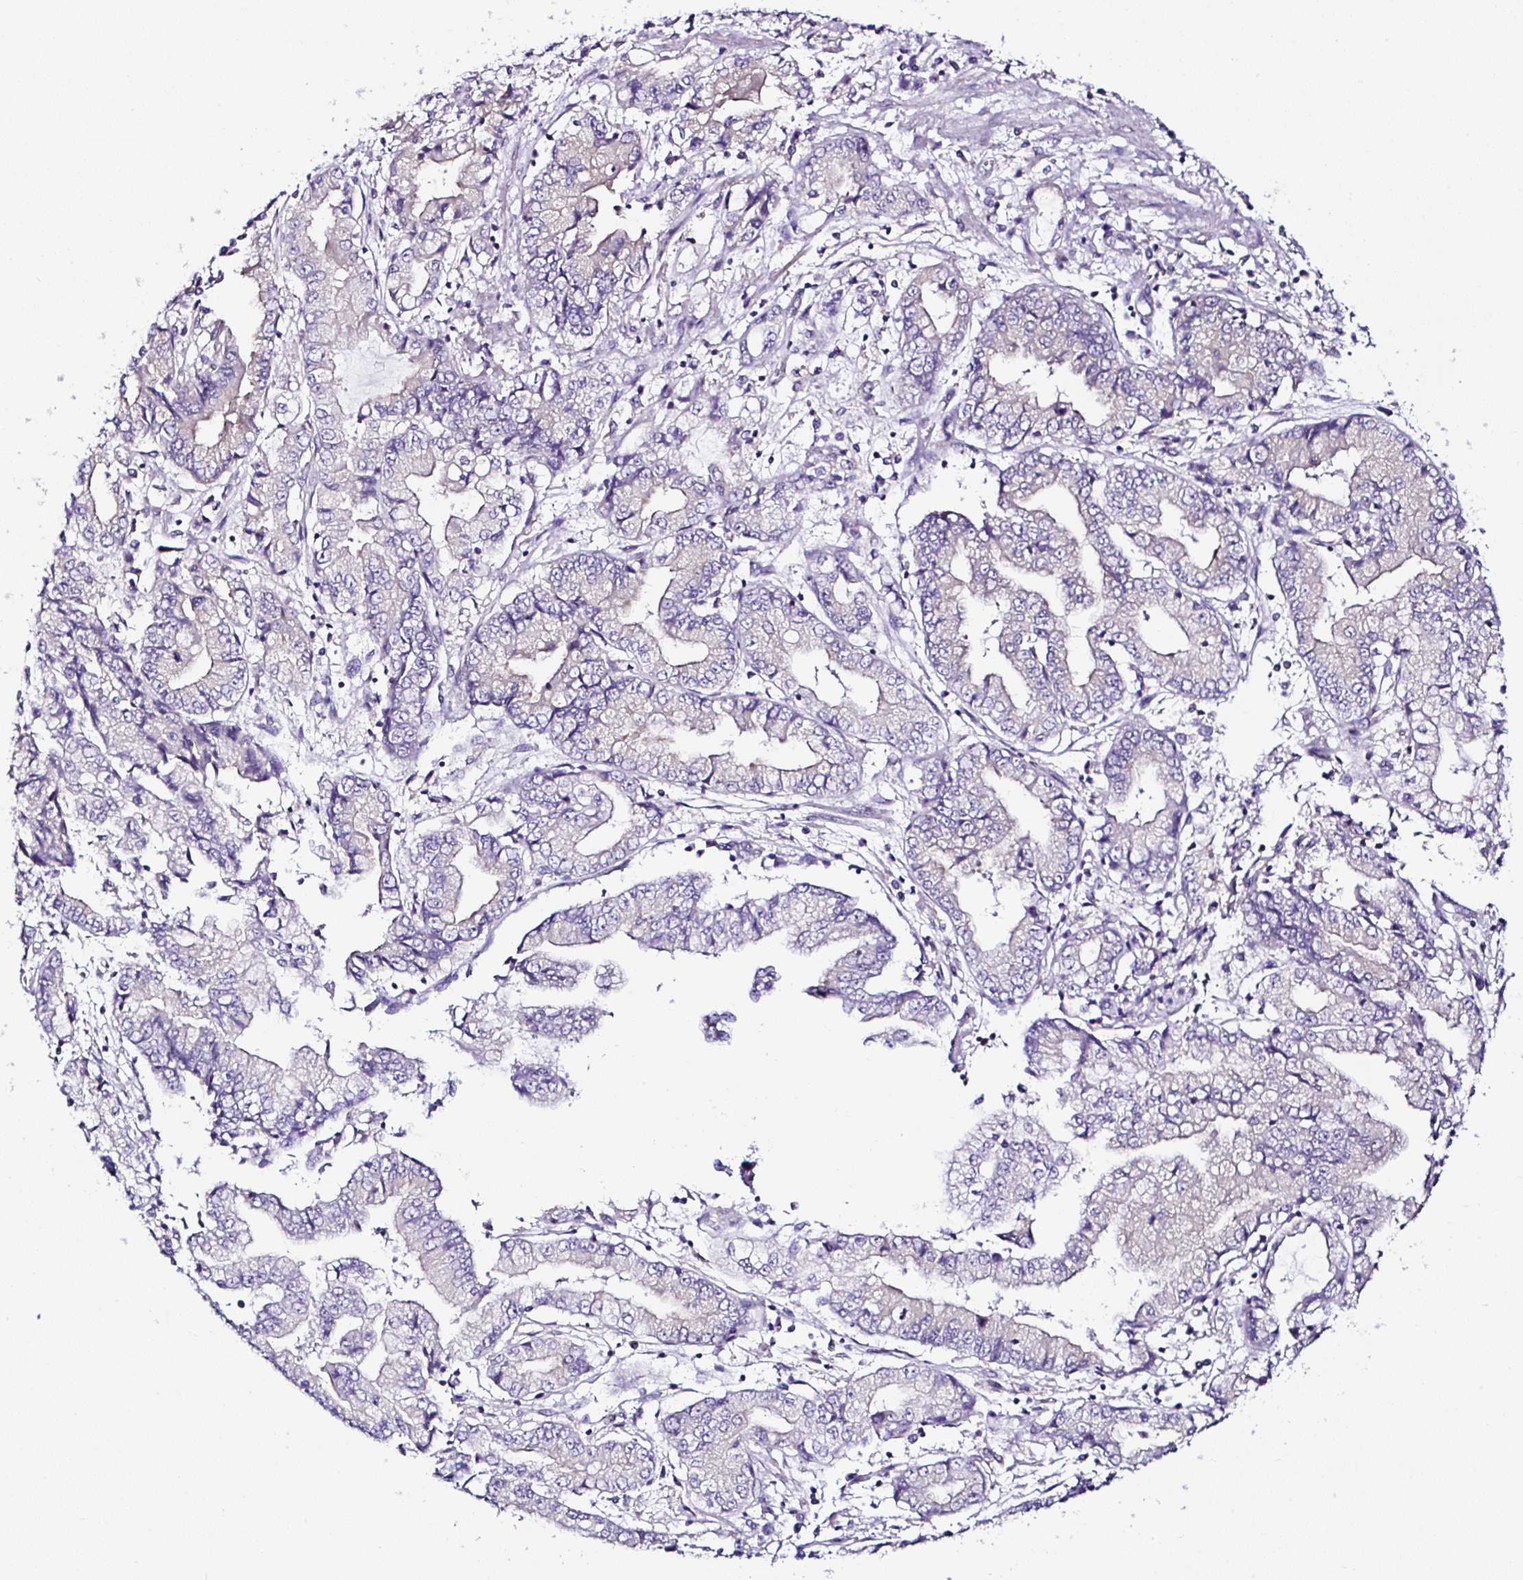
{"staining": {"intensity": "negative", "quantity": "none", "location": "none"}, "tissue": "stomach cancer", "cell_type": "Tumor cells", "image_type": "cancer", "snomed": [{"axis": "morphology", "description": "Adenocarcinoma, NOS"}, {"axis": "topography", "description": "Stomach, upper"}], "caption": "Stomach cancer (adenocarcinoma) was stained to show a protein in brown. There is no significant staining in tumor cells.", "gene": "OR4P4", "patient": {"sex": "female", "age": 74}}